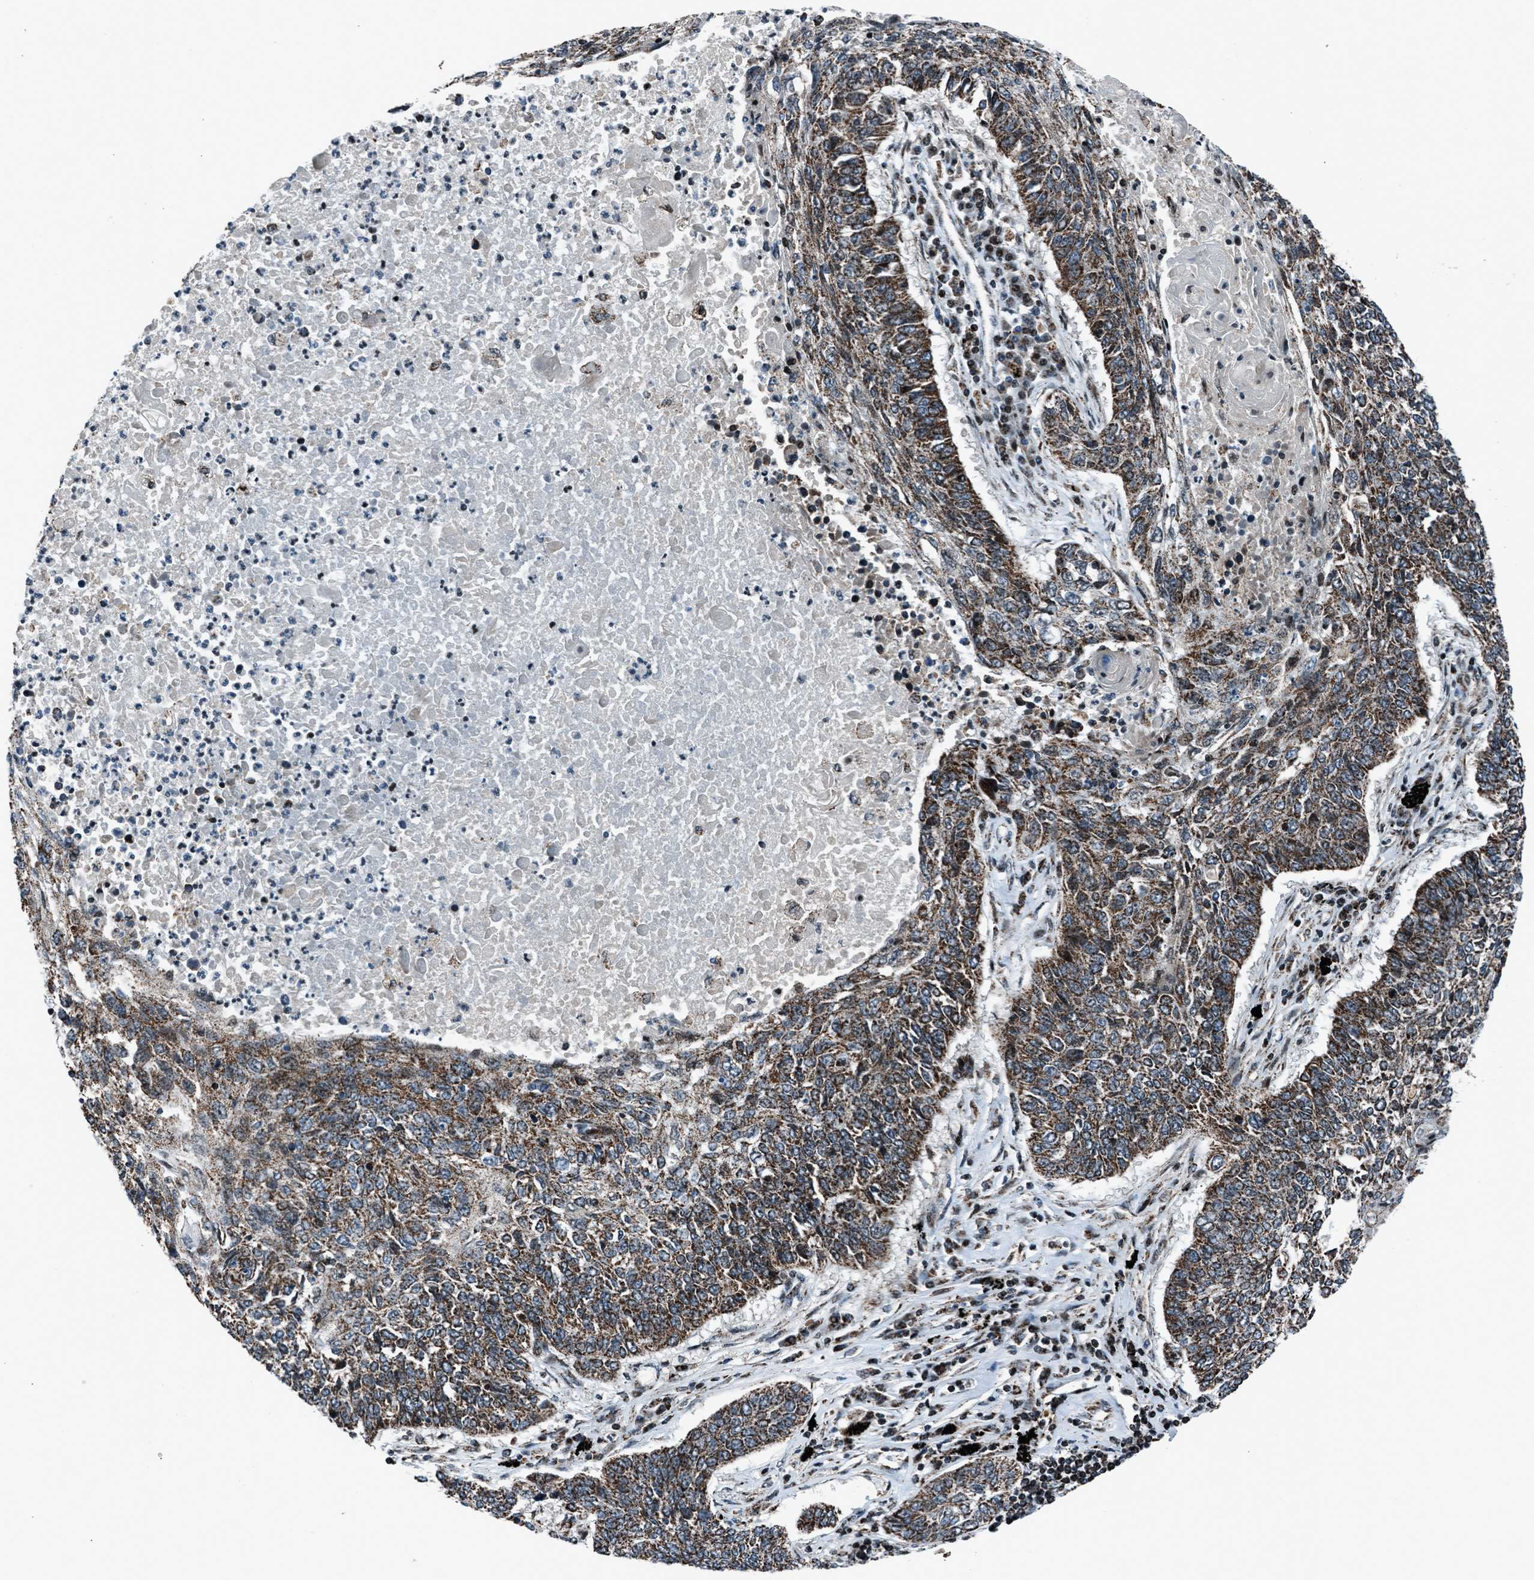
{"staining": {"intensity": "moderate", "quantity": ">75%", "location": "cytoplasmic/membranous"}, "tissue": "lung cancer", "cell_type": "Tumor cells", "image_type": "cancer", "snomed": [{"axis": "morphology", "description": "Normal tissue, NOS"}, {"axis": "morphology", "description": "Squamous cell carcinoma, NOS"}, {"axis": "topography", "description": "Cartilage tissue"}, {"axis": "topography", "description": "Bronchus"}, {"axis": "topography", "description": "Lung"}], "caption": "This is a micrograph of IHC staining of squamous cell carcinoma (lung), which shows moderate positivity in the cytoplasmic/membranous of tumor cells.", "gene": "MORC3", "patient": {"sex": "female", "age": 49}}